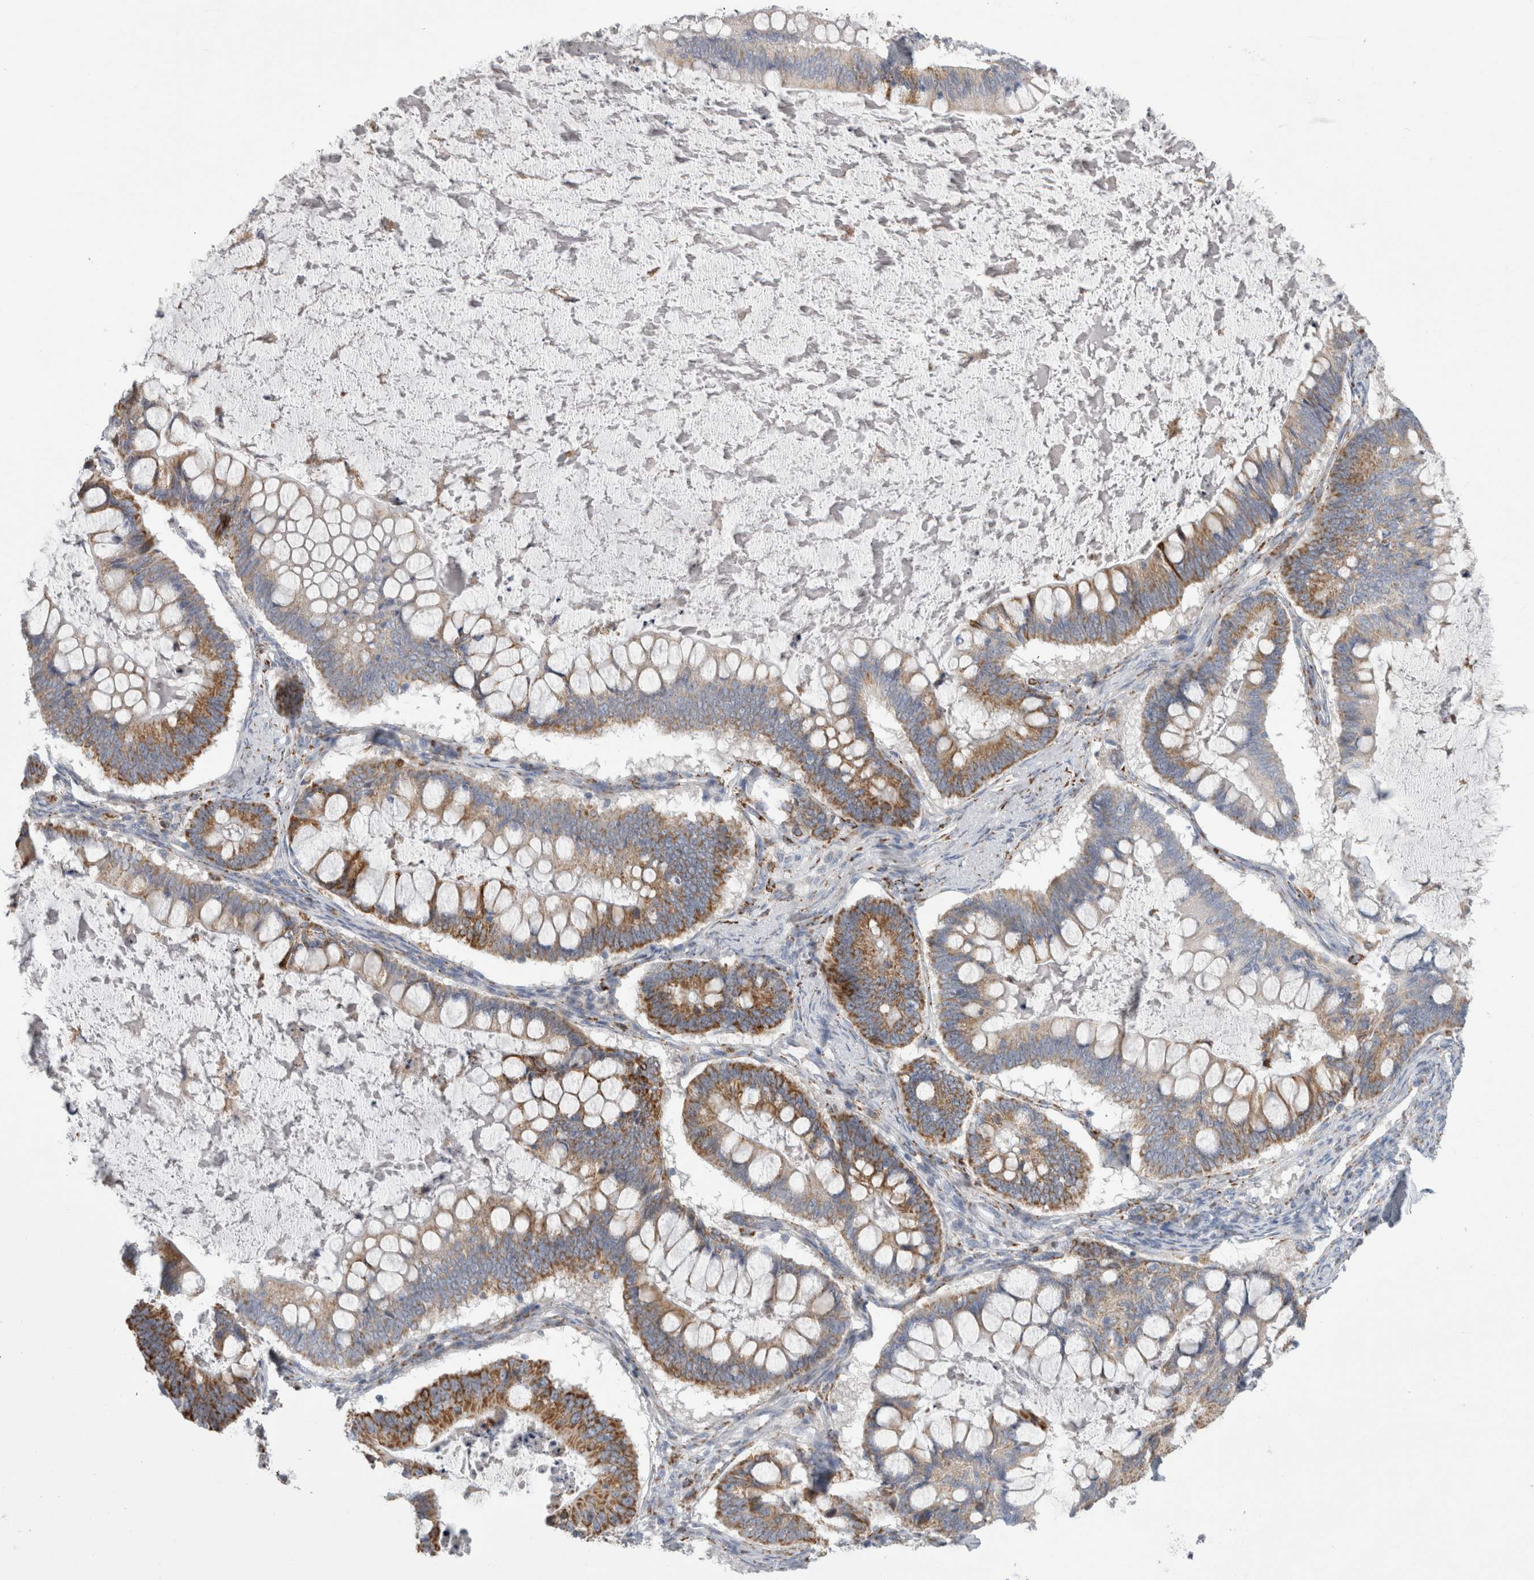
{"staining": {"intensity": "moderate", "quantity": "25%-75%", "location": "cytoplasmic/membranous"}, "tissue": "ovarian cancer", "cell_type": "Tumor cells", "image_type": "cancer", "snomed": [{"axis": "morphology", "description": "Cystadenocarcinoma, mucinous, NOS"}, {"axis": "topography", "description": "Ovary"}], "caption": "Immunohistochemistry (IHC) (DAB) staining of ovarian mucinous cystadenocarcinoma shows moderate cytoplasmic/membranous protein staining in approximately 25%-75% of tumor cells.", "gene": "GATM", "patient": {"sex": "female", "age": 61}}